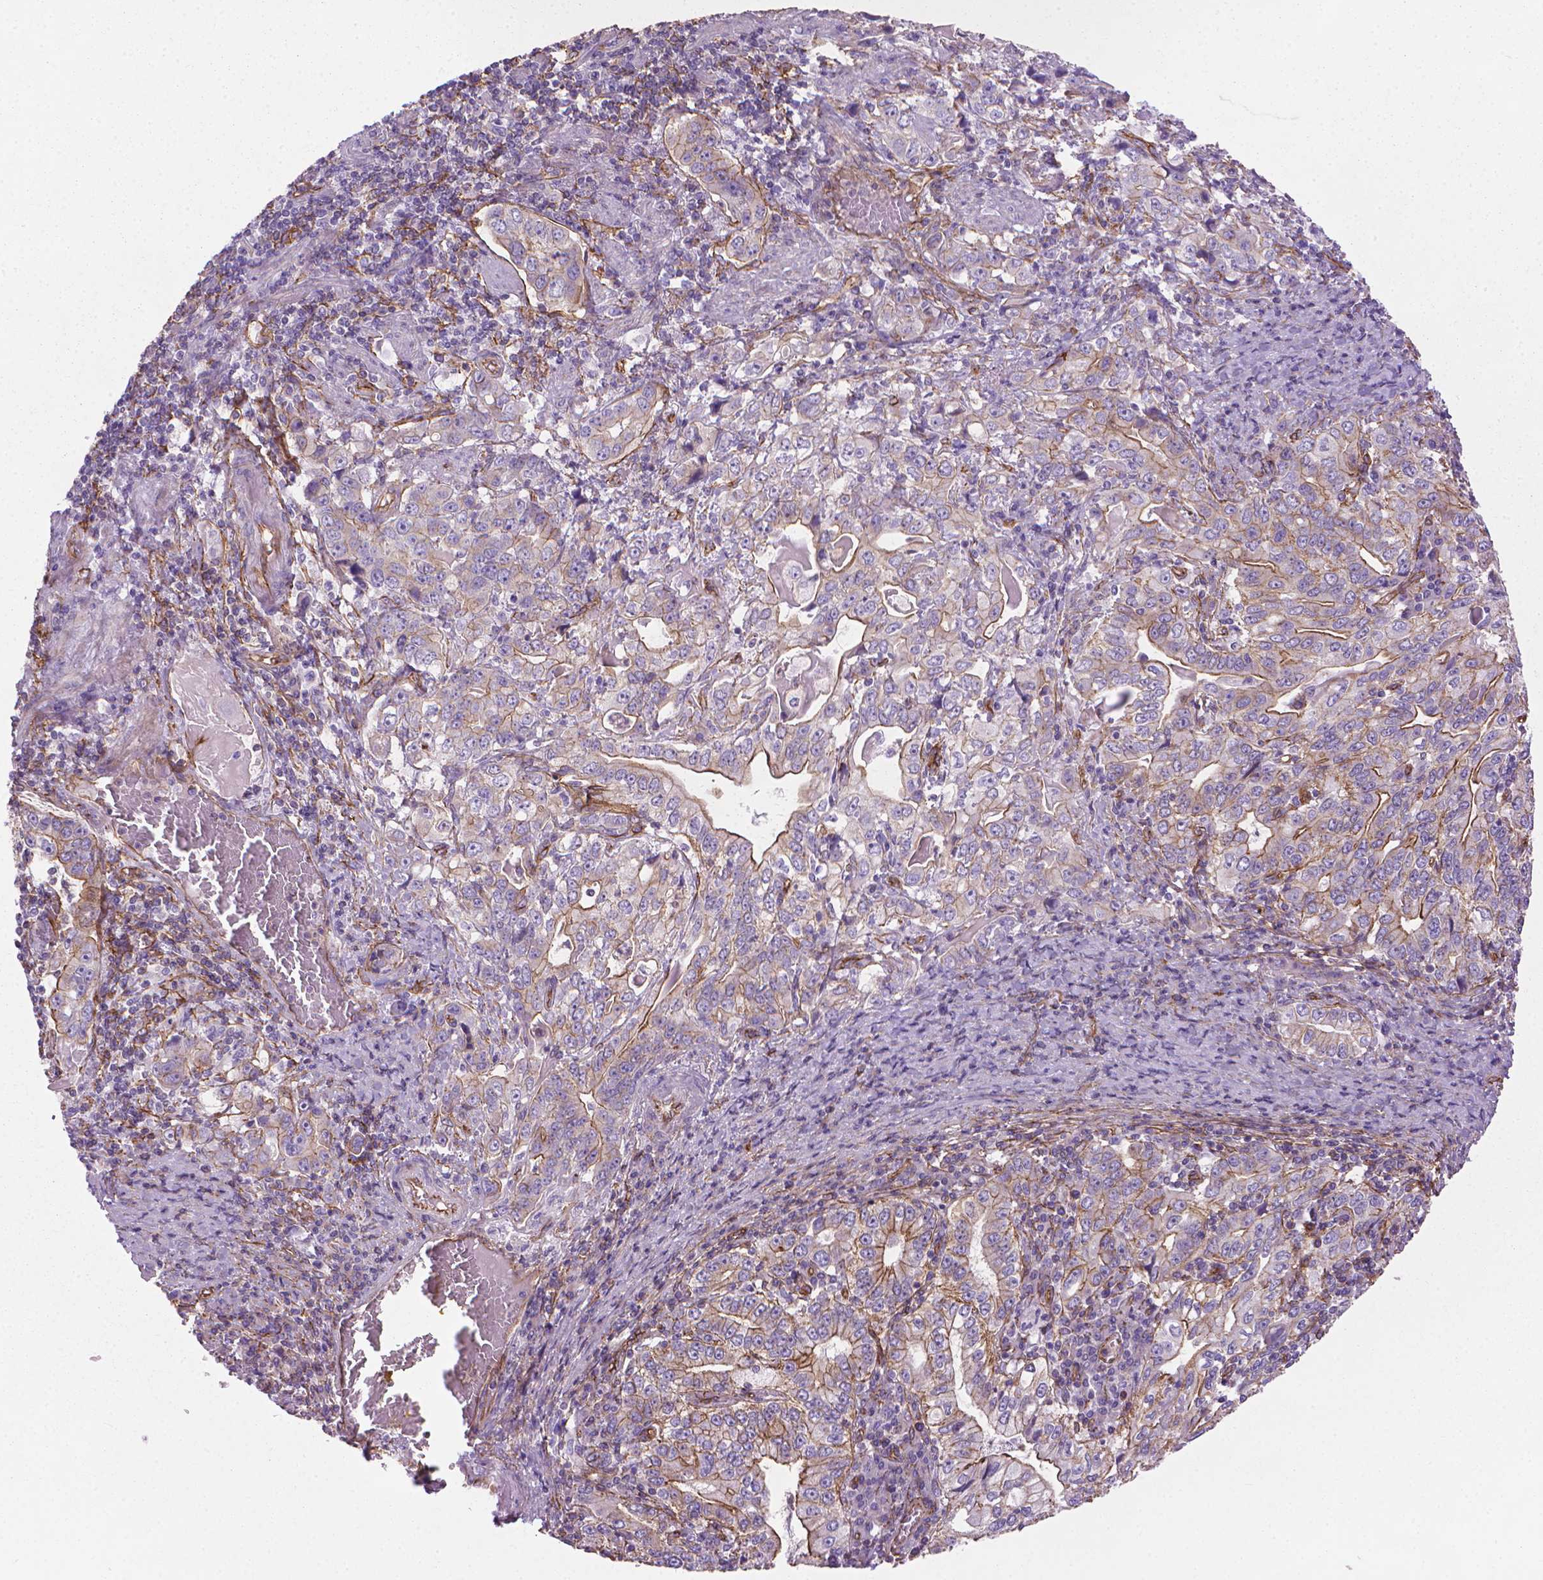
{"staining": {"intensity": "moderate", "quantity": ">75%", "location": "cytoplasmic/membranous"}, "tissue": "stomach cancer", "cell_type": "Tumor cells", "image_type": "cancer", "snomed": [{"axis": "morphology", "description": "Adenocarcinoma, NOS"}, {"axis": "topography", "description": "Stomach, lower"}], "caption": "Immunohistochemical staining of human stomach adenocarcinoma displays medium levels of moderate cytoplasmic/membranous protein positivity in about >75% of tumor cells. (IHC, brightfield microscopy, high magnification).", "gene": "TENT5A", "patient": {"sex": "female", "age": 72}}